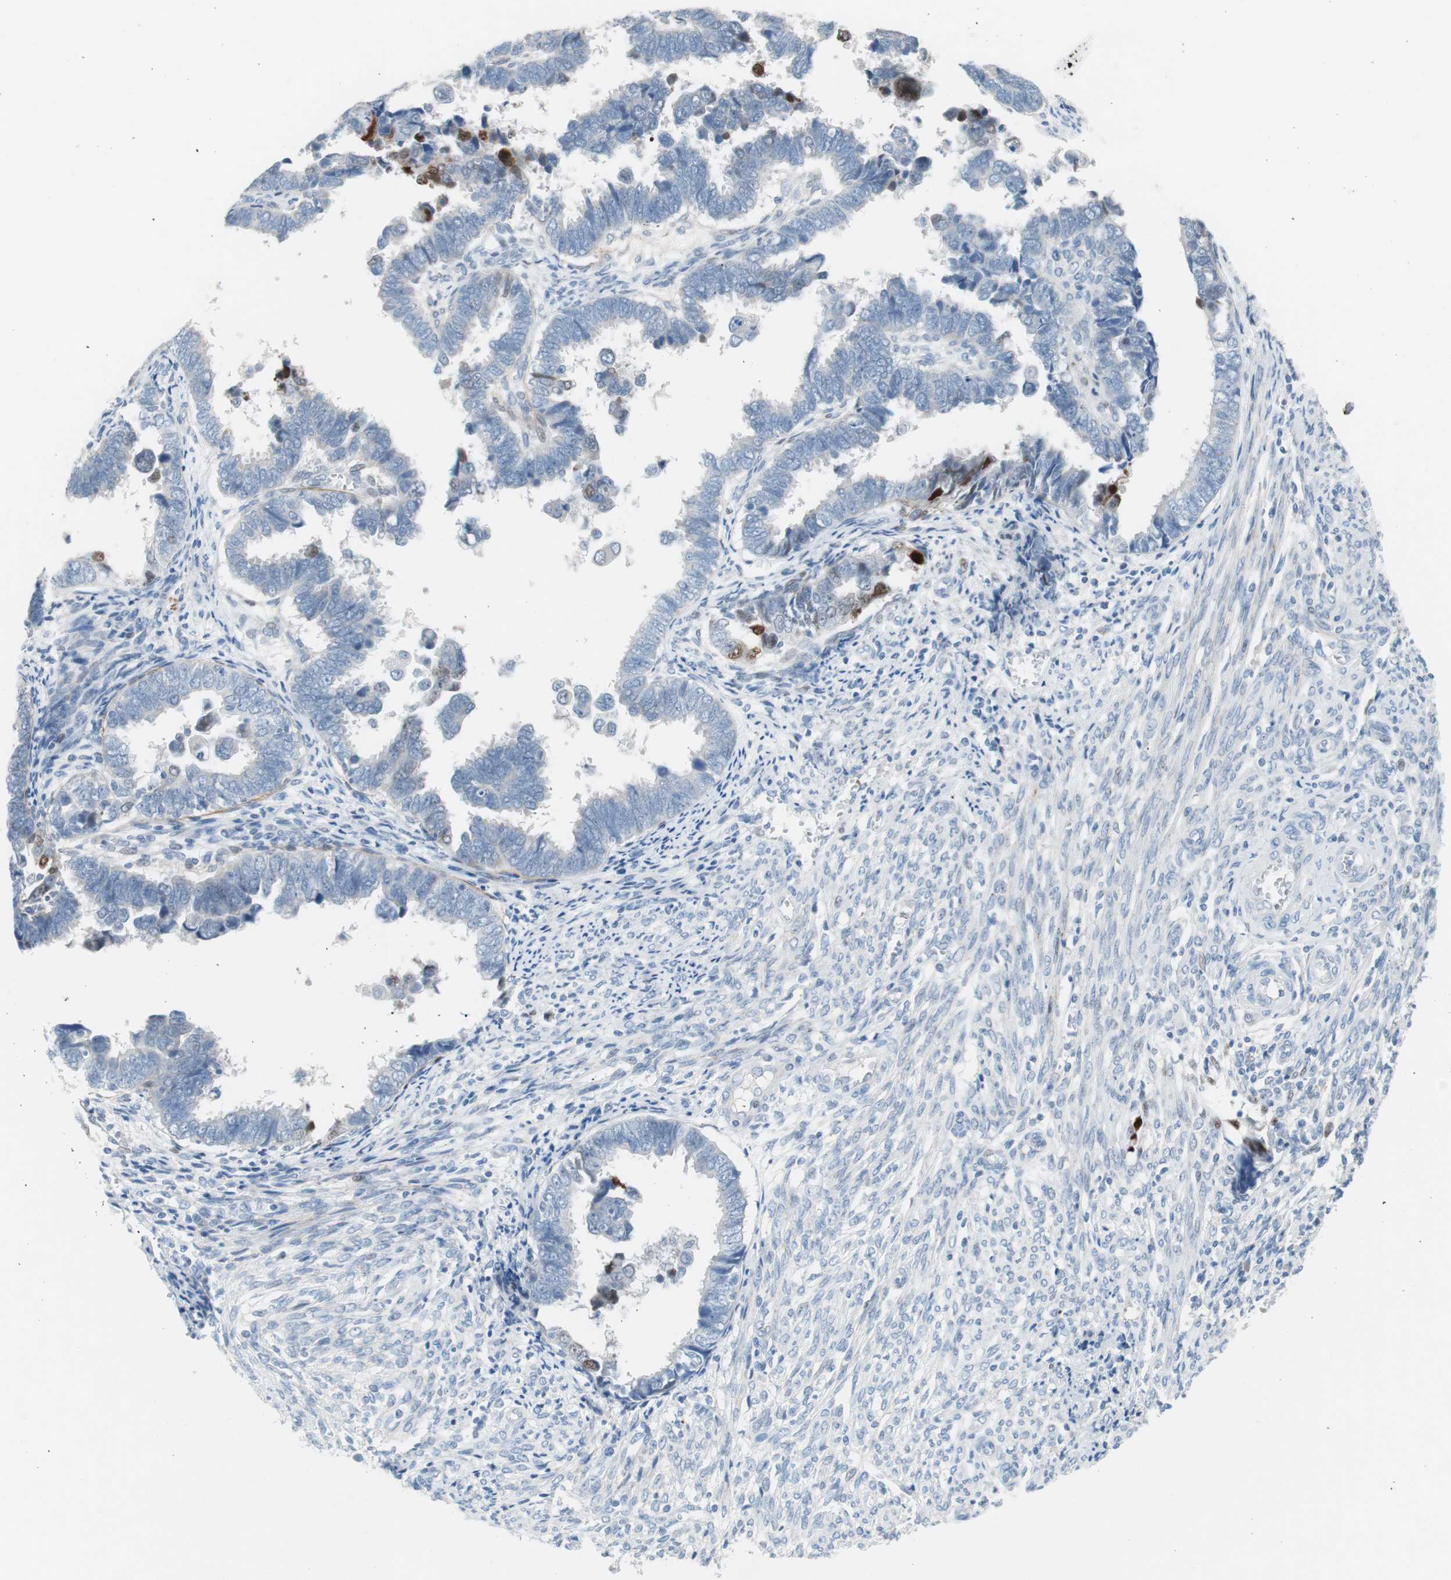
{"staining": {"intensity": "strong", "quantity": "<25%", "location": "nuclear"}, "tissue": "endometrial cancer", "cell_type": "Tumor cells", "image_type": "cancer", "snomed": [{"axis": "morphology", "description": "Adenocarcinoma, NOS"}, {"axis": "topography", "description": "Endometrium"}], "caption": "A medium amount of strong nuclear positivity is identified in about <25% of tumor cells in adenocarcinoma (endometrial) tissue. (brown staining indicates protein expression, while blue staining denotes nuclei).", "gene": "FOSL1", "patient": {"sex": "female", "age": 75}}